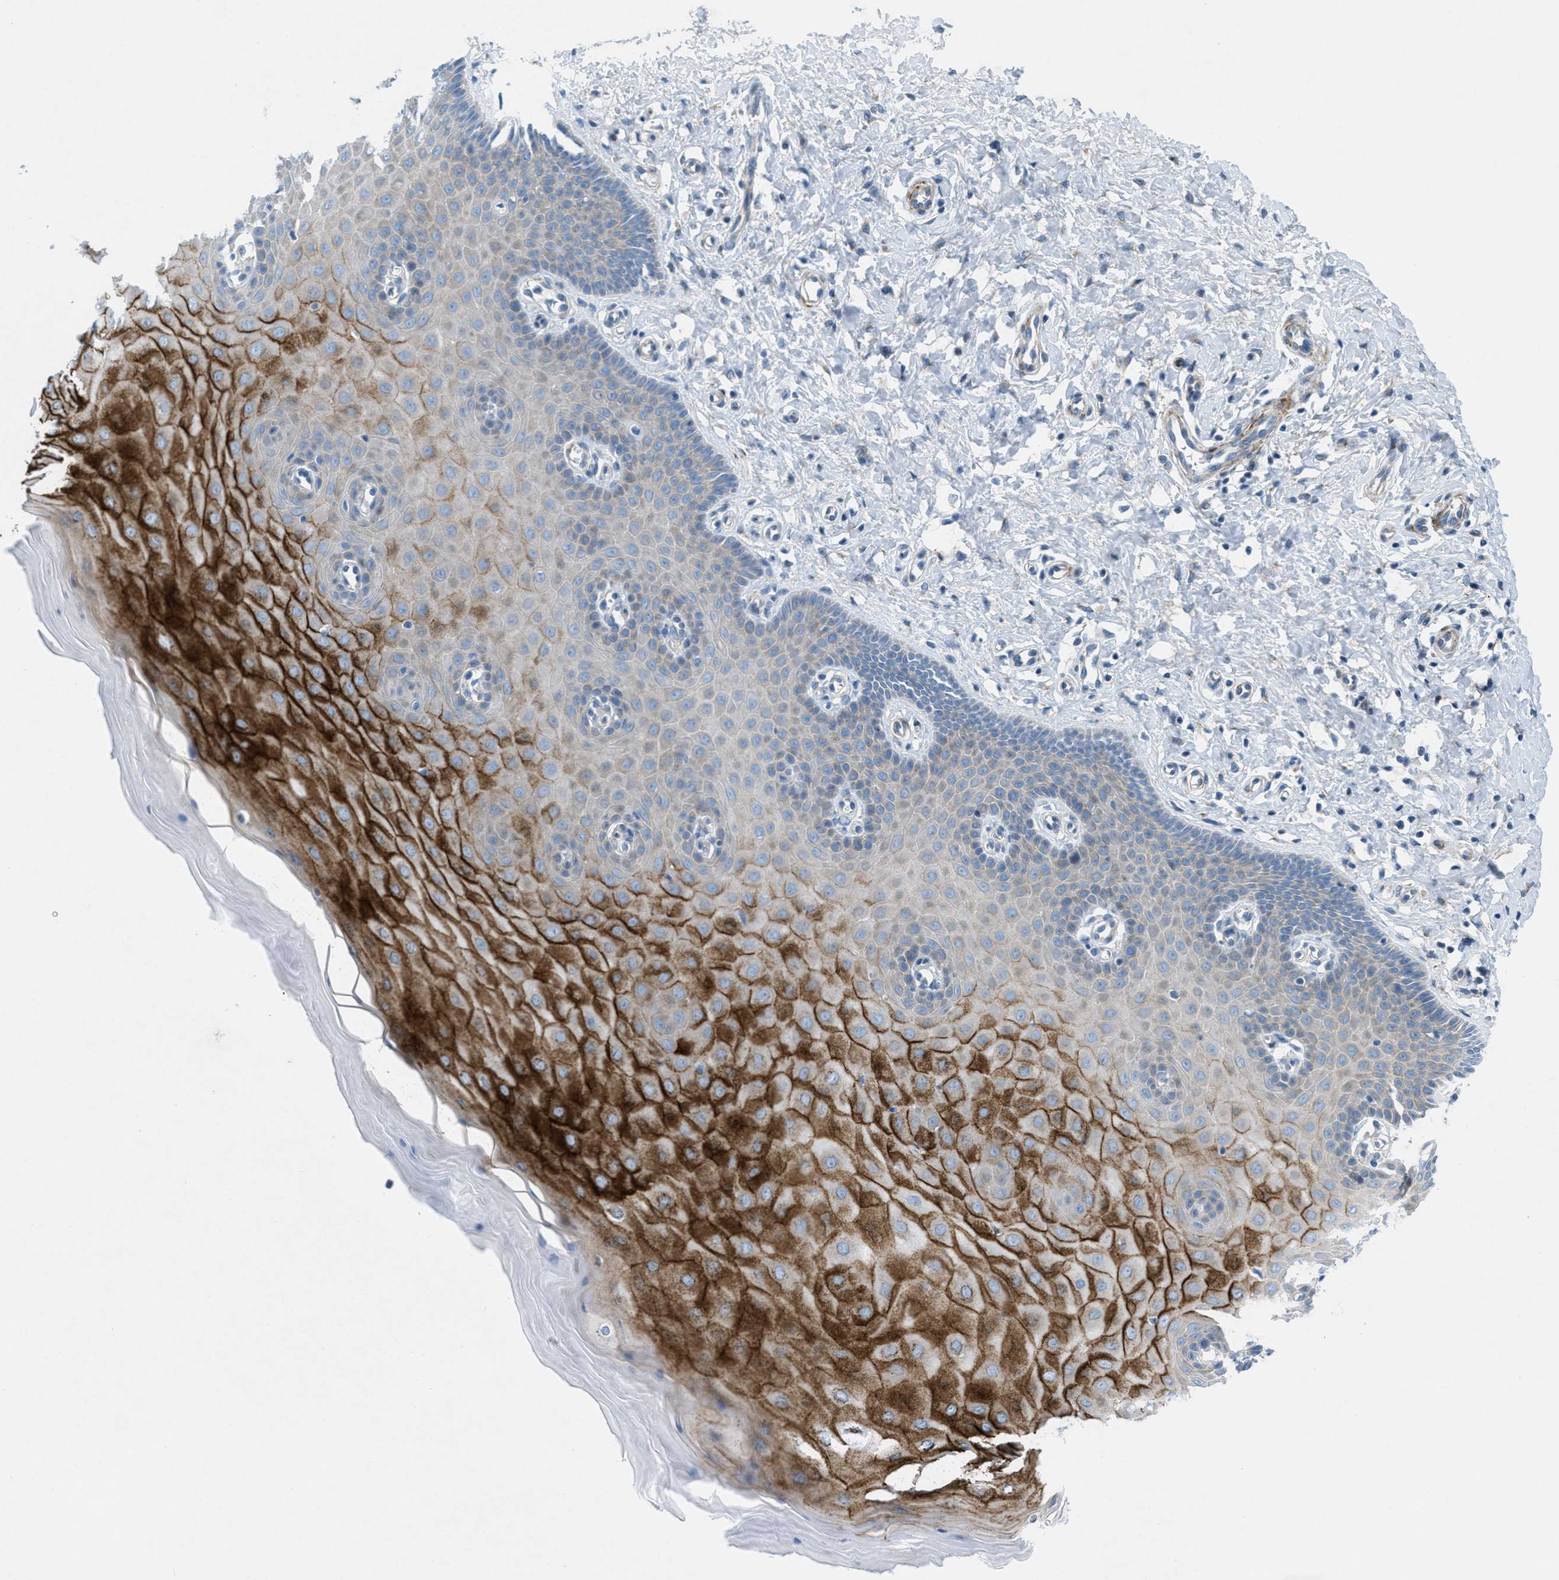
{"staining": {"intensity": "negative", "quantity": "none", "location": "none"}, "tissue": "cervix", "cell_type": "Glandular cells", "image_type": "normal", "snomed": [{"axis": "morphology", "description": "Normal tissue, NOS"}, {"axis": "topography", "description": "Cervix"}], "caption": "IHC of benign cervix shows no staining in glandular cells. The staining is performed using DAB (3,3'-diaminobenzidine) brown chromogen with nuclei counter-stained in using hematoxylin.", "gene": "MFSD13A", "patient": {"sex": "female", "age": 55}}